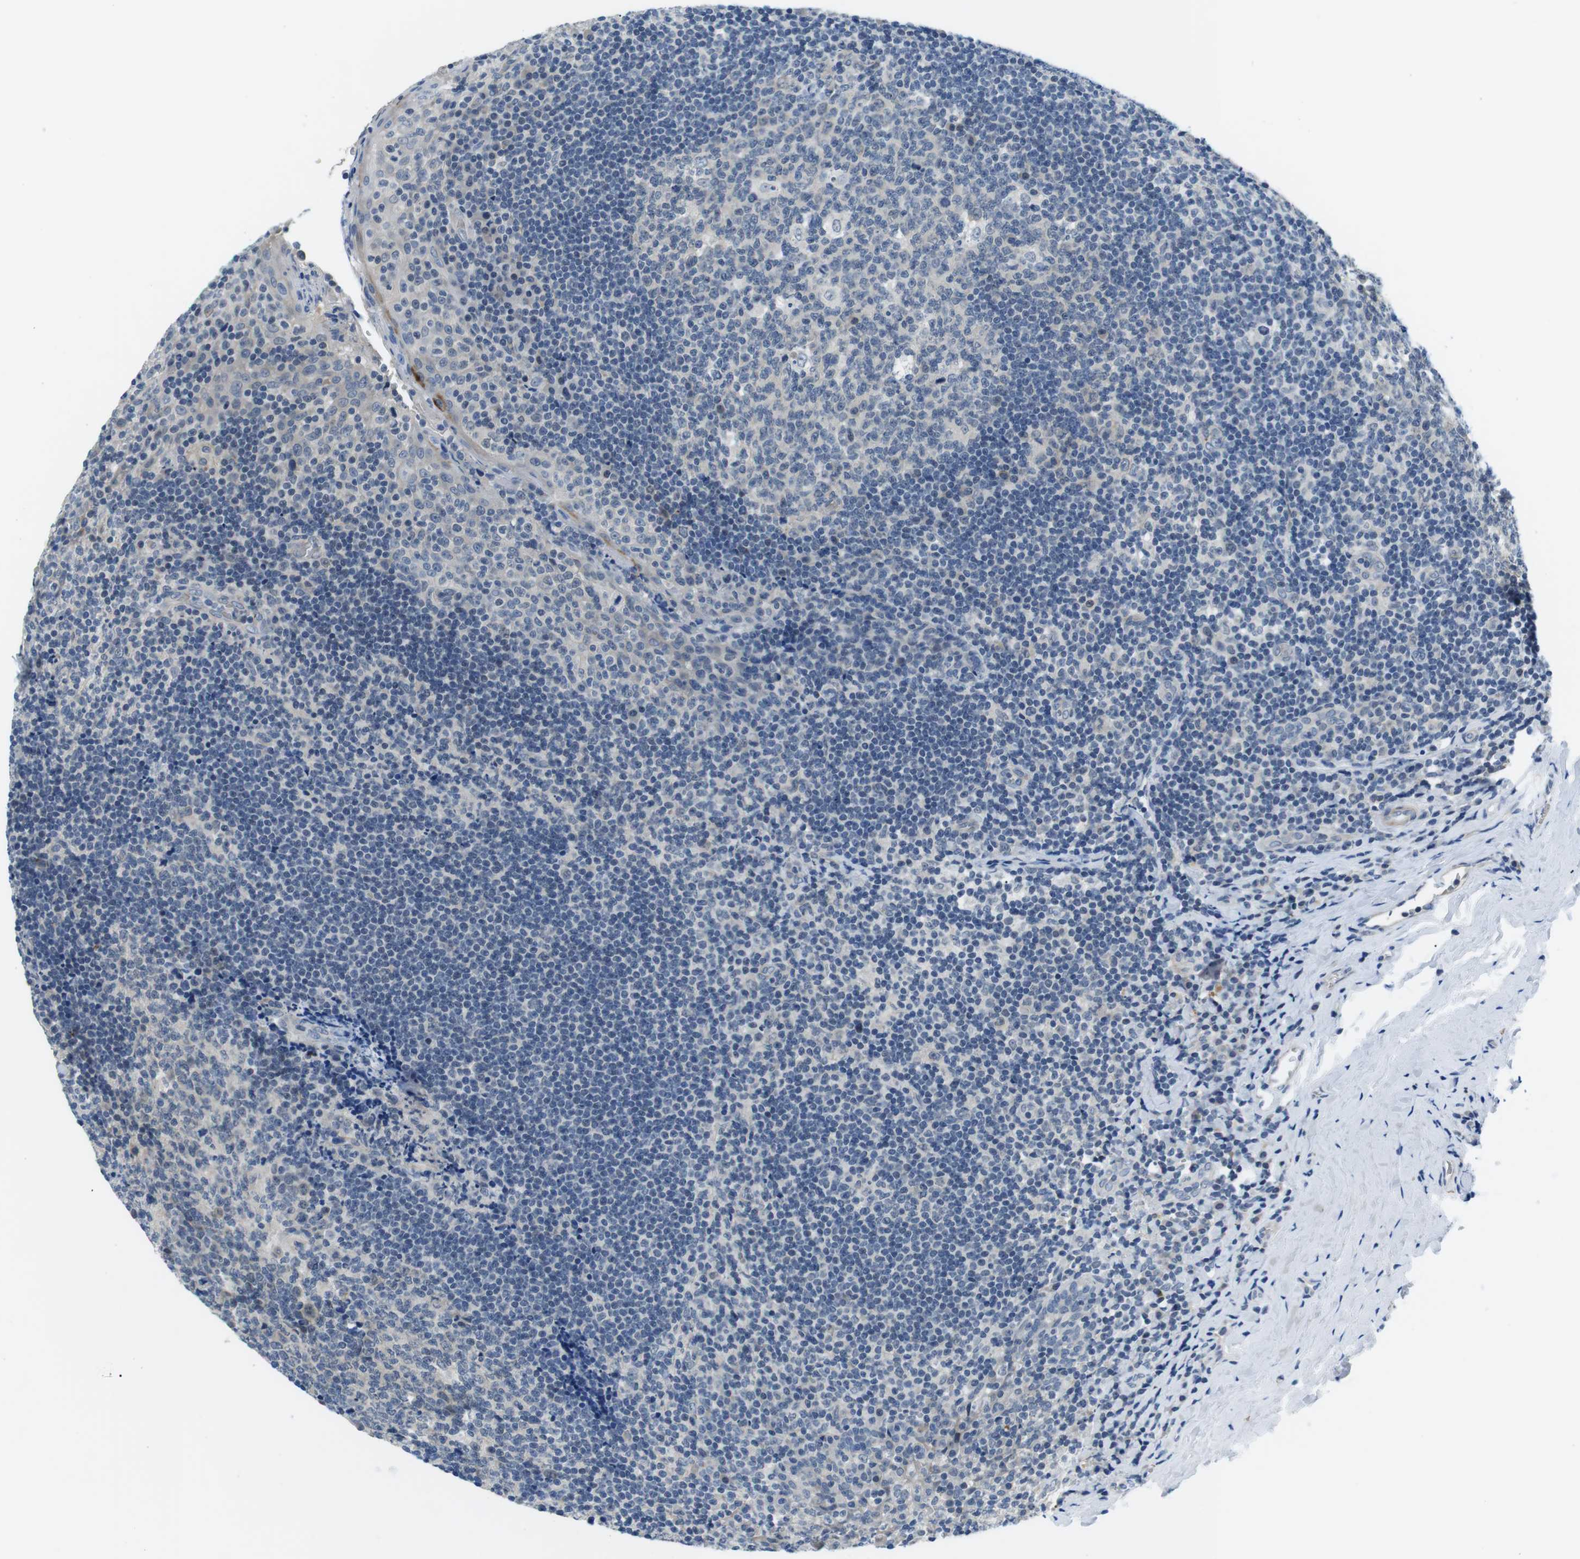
{"staining": {"intensity": "negative", "quantity": "none", "location": "none"}, "tissue": "tonsil", "cell_type": "Germinal center cells", "image_type": "normal", "snomed": [{"axis": "morphology", "description": "Normal tissue, NOS"}, {"axis": "topography", "description": "Tonsil"}], "caption": "Germinal center cells show no significant protein staining in benign tonsil.", "gene": "WSCD1", "patient": {"sex": "male", "age": 17}}